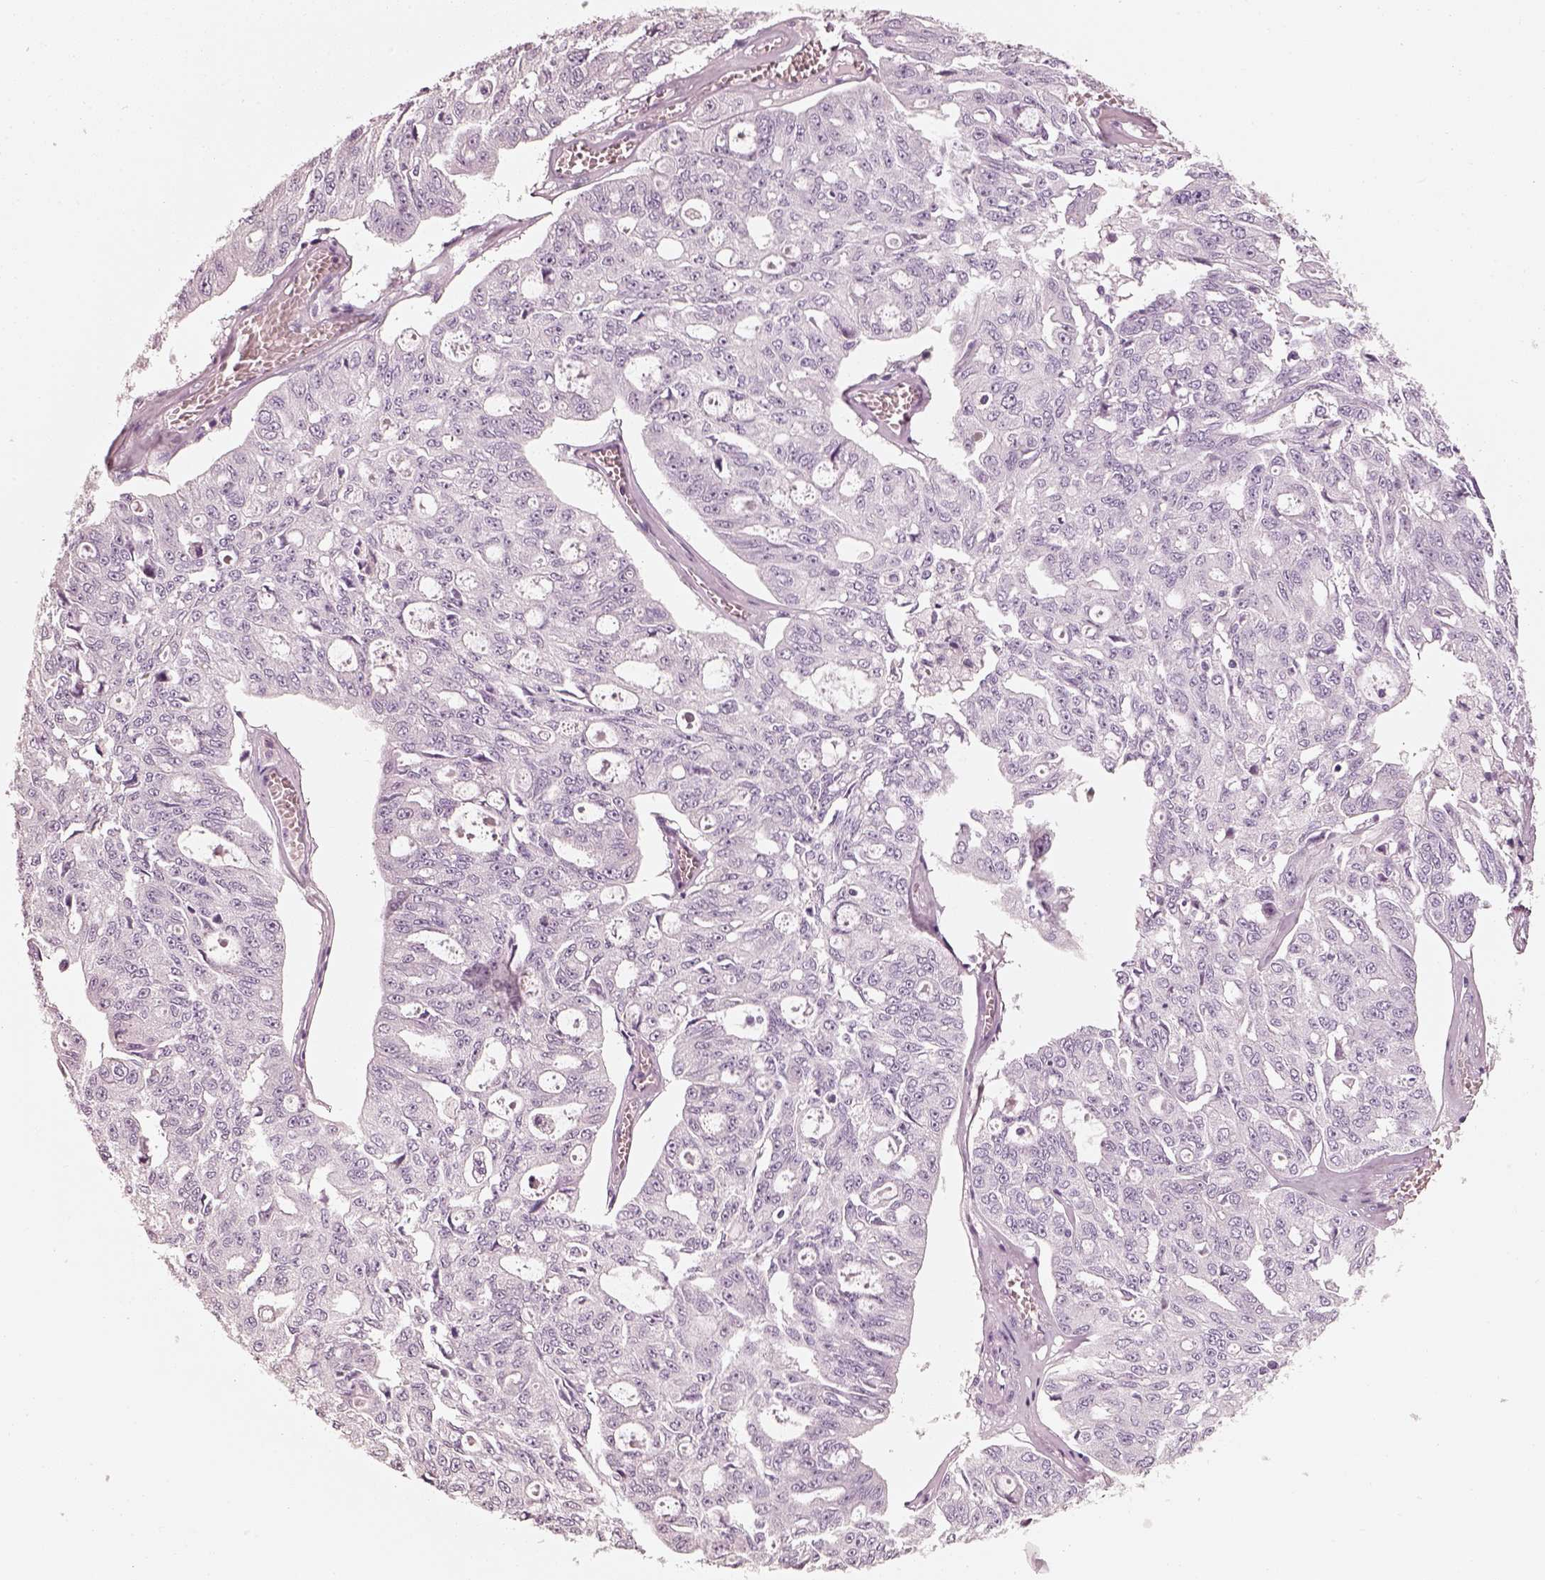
{"staining": {"intensity": "negative", "quantity": "none", "location": "none"}, "tissue": "ovarian cancer", "cell_type": "Tumor cells", "image_type": "cancer", "snomed": [{"axis": "morphology", "description": "Carcinoma, endometroid"}, {"axis": "topography", "description": "Ovary"}], "caption": "The image exhibits no significant positivity in tumor cells of ovarian cancer.", "gene": "R3HDML", "patient": {"sex": "female", "age": 65}}